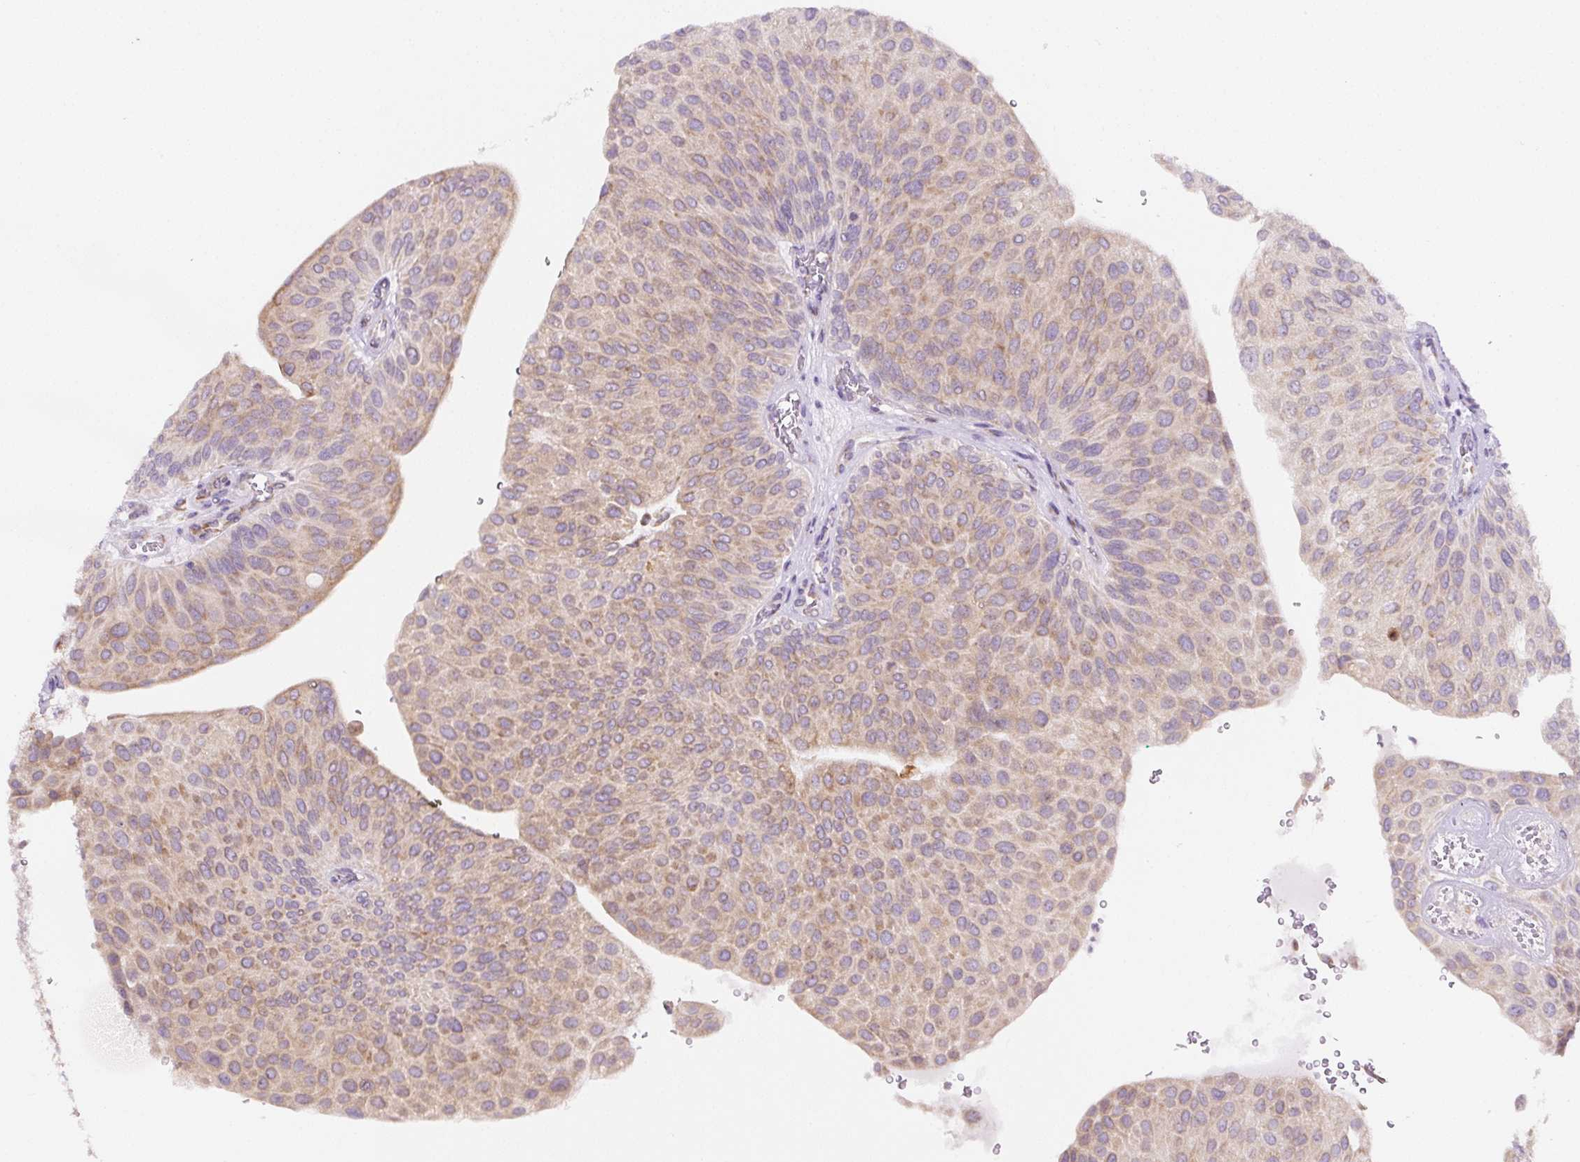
{"staining": {"intensity": "weak", "quantity": ">75%", "location": "cytoplasmic/membranous"}, "tissue": "urothelial cancer", "cell_type": "Tumor cells", "image_type": "cancer", "snomed": [{"axis": "morphology", "description": "Urothelial carcinoma, NOS"}, {"axis": "topography", "description": "Urinary bladder"}], "caption": "Human transitional cell carcinoma stained for a protein (brown) demonstrates weak cytoplasmic/membranous positive positivity in about >75% of tumor cells.", "gene": "DDOST", "patient": {"sex": "male", "age": 67}}